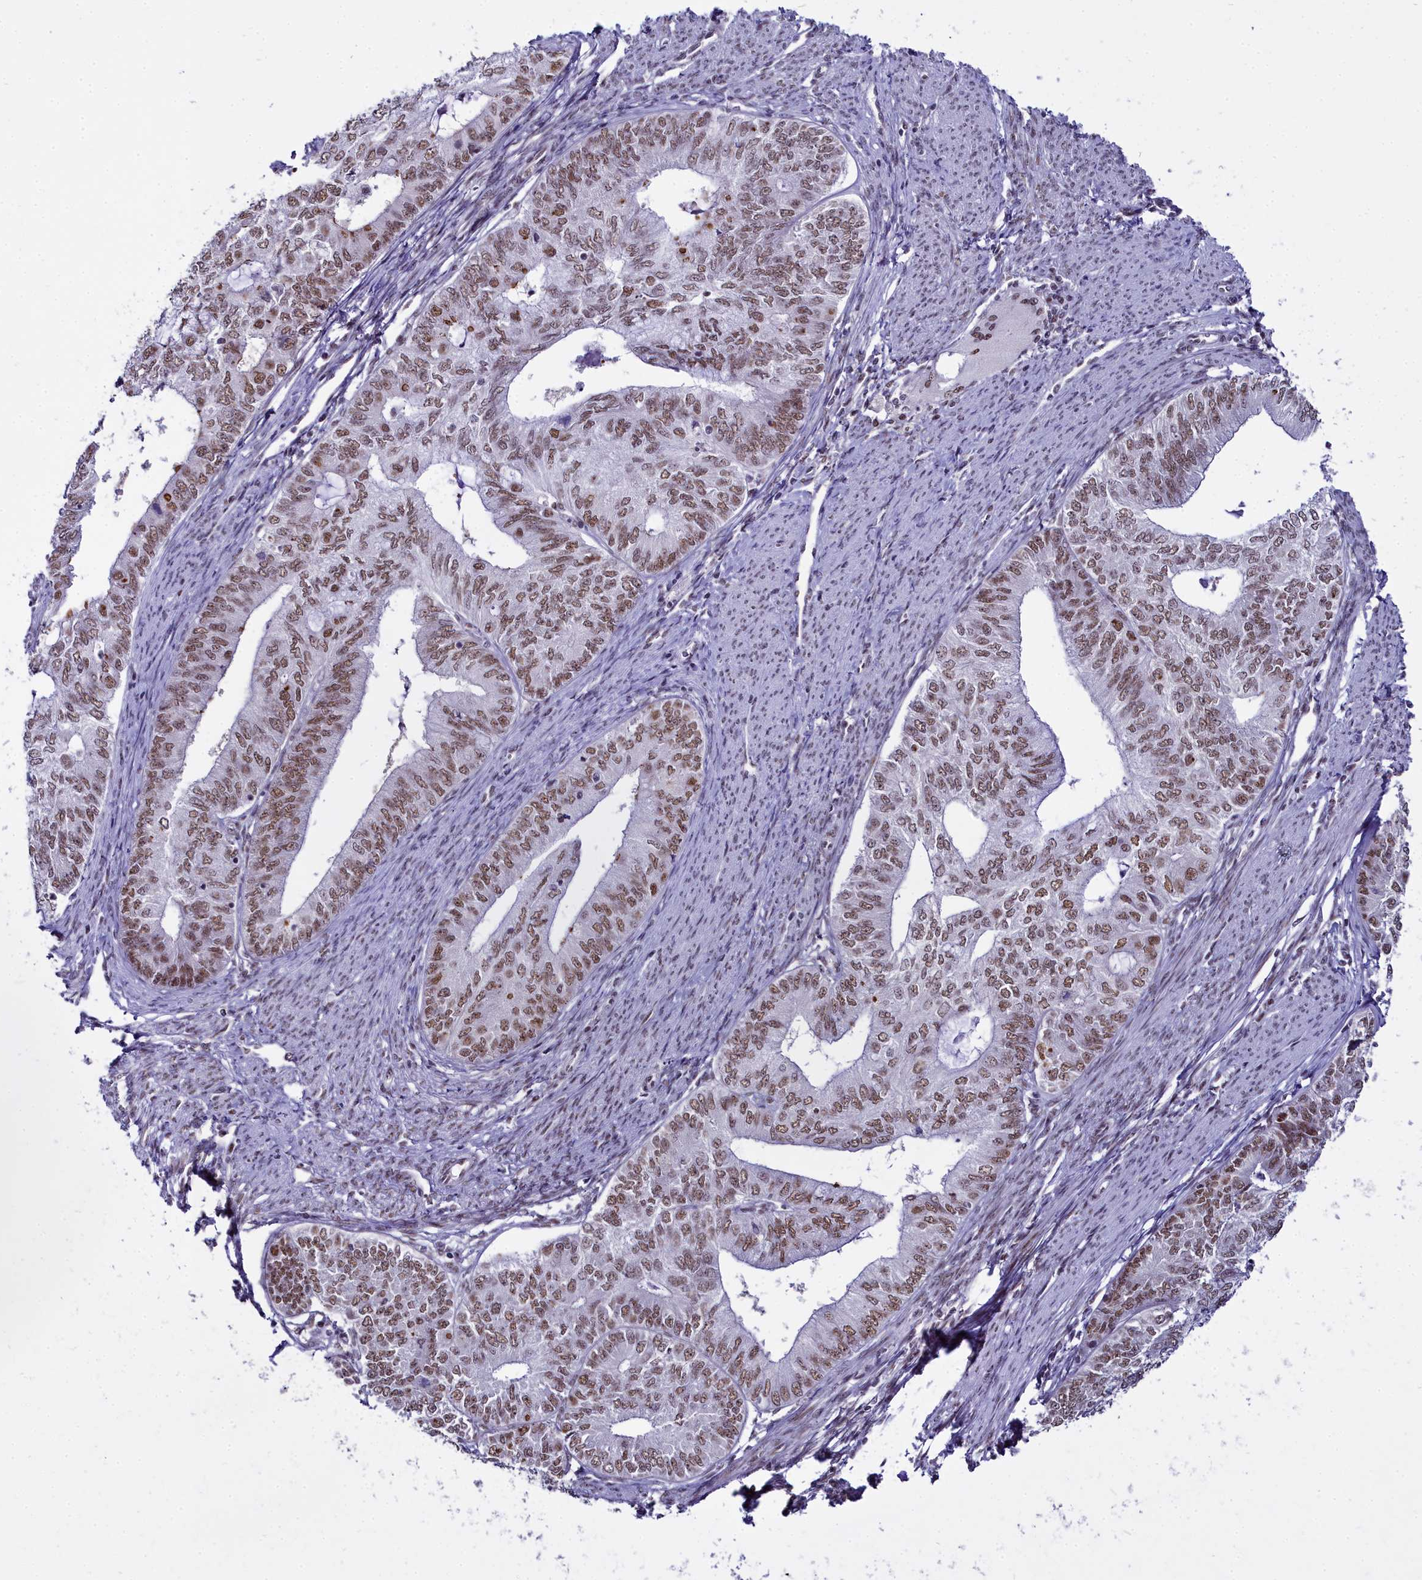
{"staining": {"intensity": "moderate", "quantity": ">75%", "location": "nuclear"}, "tissue": "endometrial cancer", "cell_type": "Tumor cells", "image_type": "cancer", "snomed": [{"axis": "morphology", "description": "Adenocarcinoma, NOS"}, {"axis": "topography", "description": "Endometrium"}], "caption": "Adenocarcinoma (endometrial) stained with a protein marker displays moderate staining in tumor cells.", "gene": "RBM12", "patient": {"sex": "female", "age": 68}}